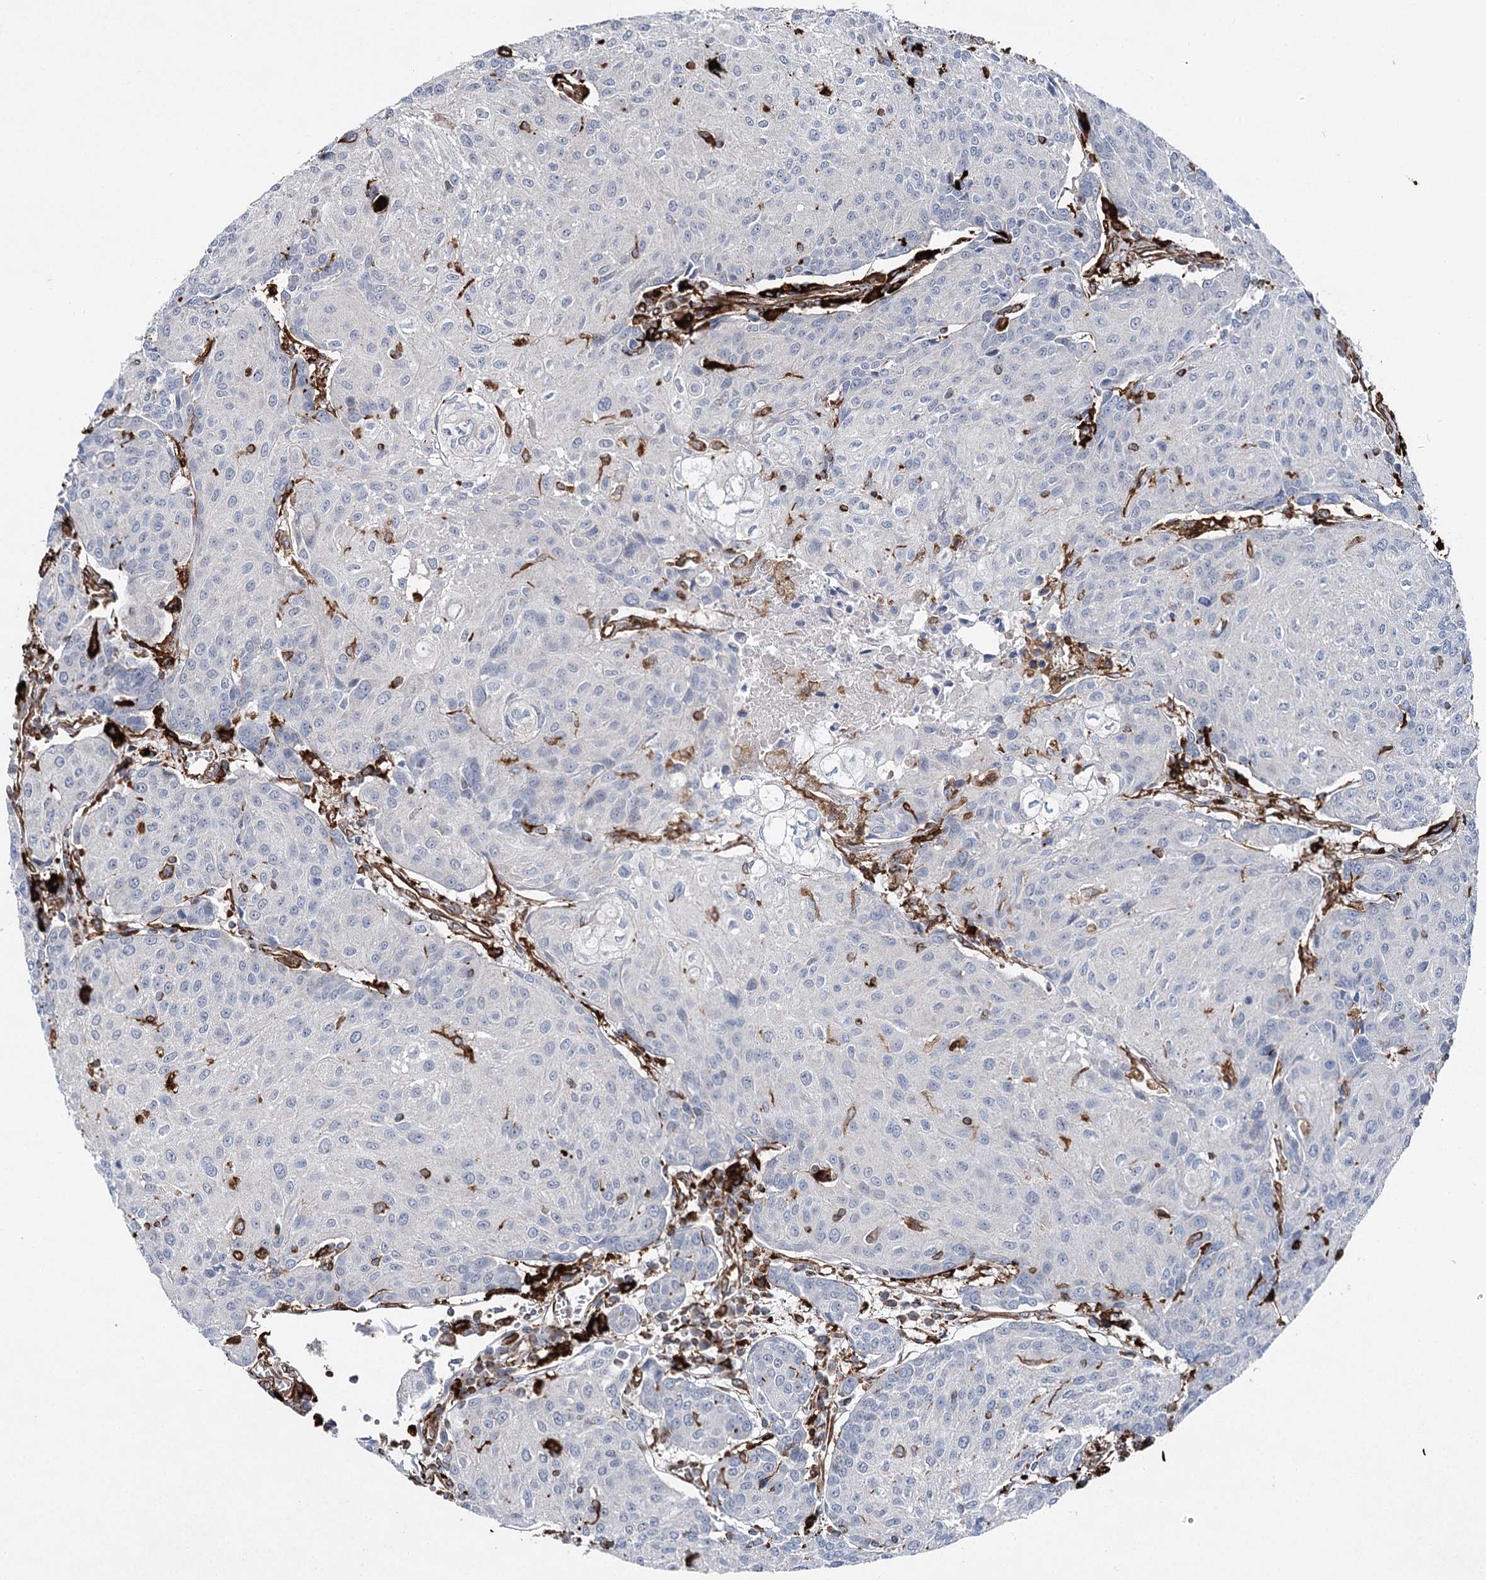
{"staining": {"intensity": "negative", "quantity": "none", "location": "none"}, "tissue": "urothelial cancer", "cell_type": "Tumor cells", "image_type": "cancer", "snomed": [{"axis": "morphology", "description": "Urothelial carcinoma, High grade"}, {"axis": "topography", "description": "Urinary bladder"}], "caption": "Human urothelial carcinoma (high-grade) stained for a protein using IHC exhibits no positivity in tumor cells.", "gene": "CLEC4M", "patient": {"sex": "female", "age": 85}}